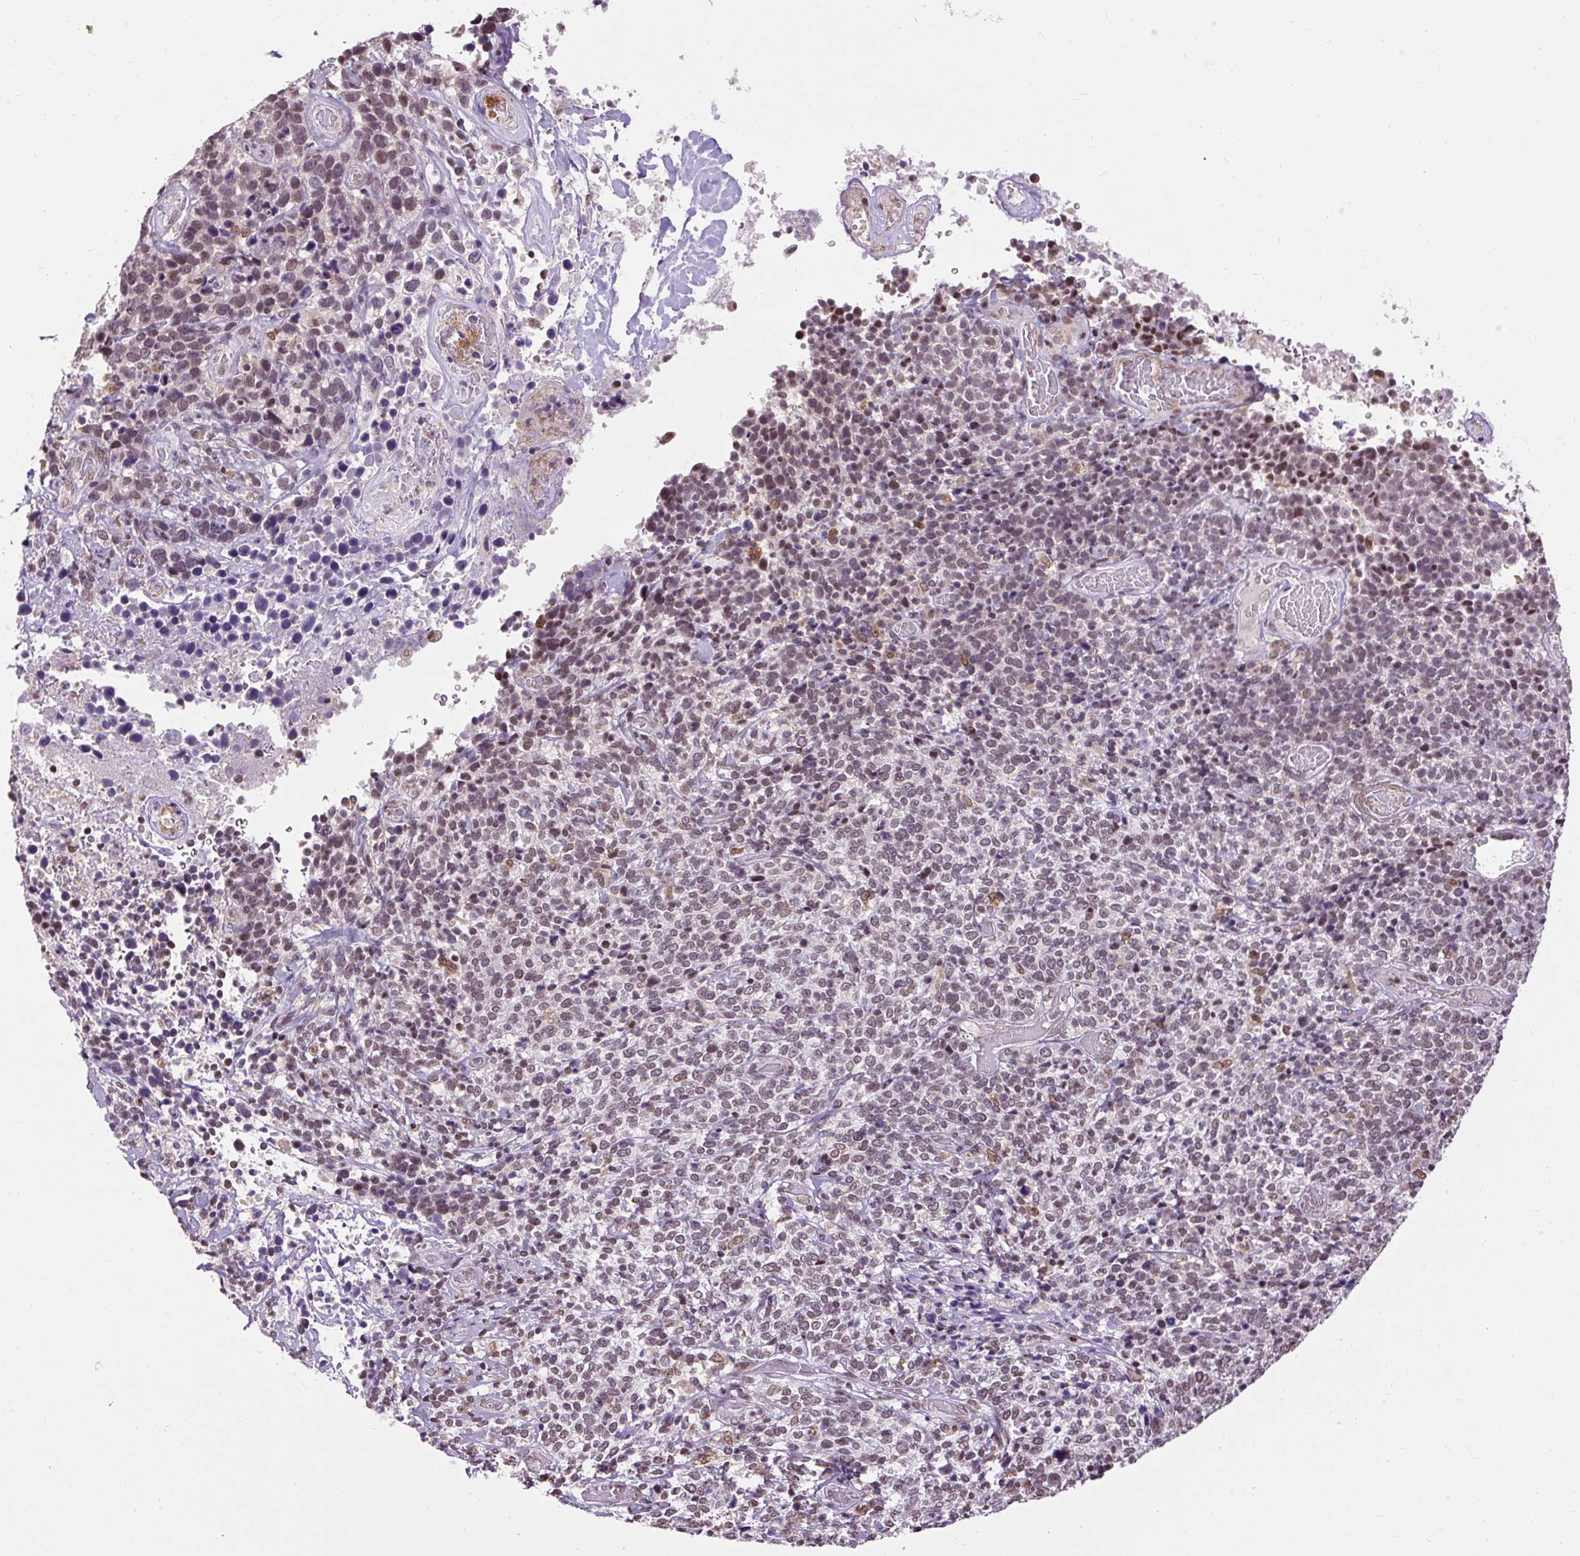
{"staining": {"intensity": "weak", "quantity": ">75%", "location": "nuclear"}, "tissue": "cervical cancer", "cell_type": "Tumor cells", "image_type": "cancer", "snomed": [{"axis": "morphology", "description": "Squamous cell carcinoma, NOS"}, {"axis": "topography", "description": "Cervix"}], "caption": "The histopathology image exhibits a brown stain indicating the presence of a protein in the nuclear of tumor cells in squamous cell carcinoma (cervical).", "gene": "ZNF672", "patient": {"sex": "female", "age": 46}}